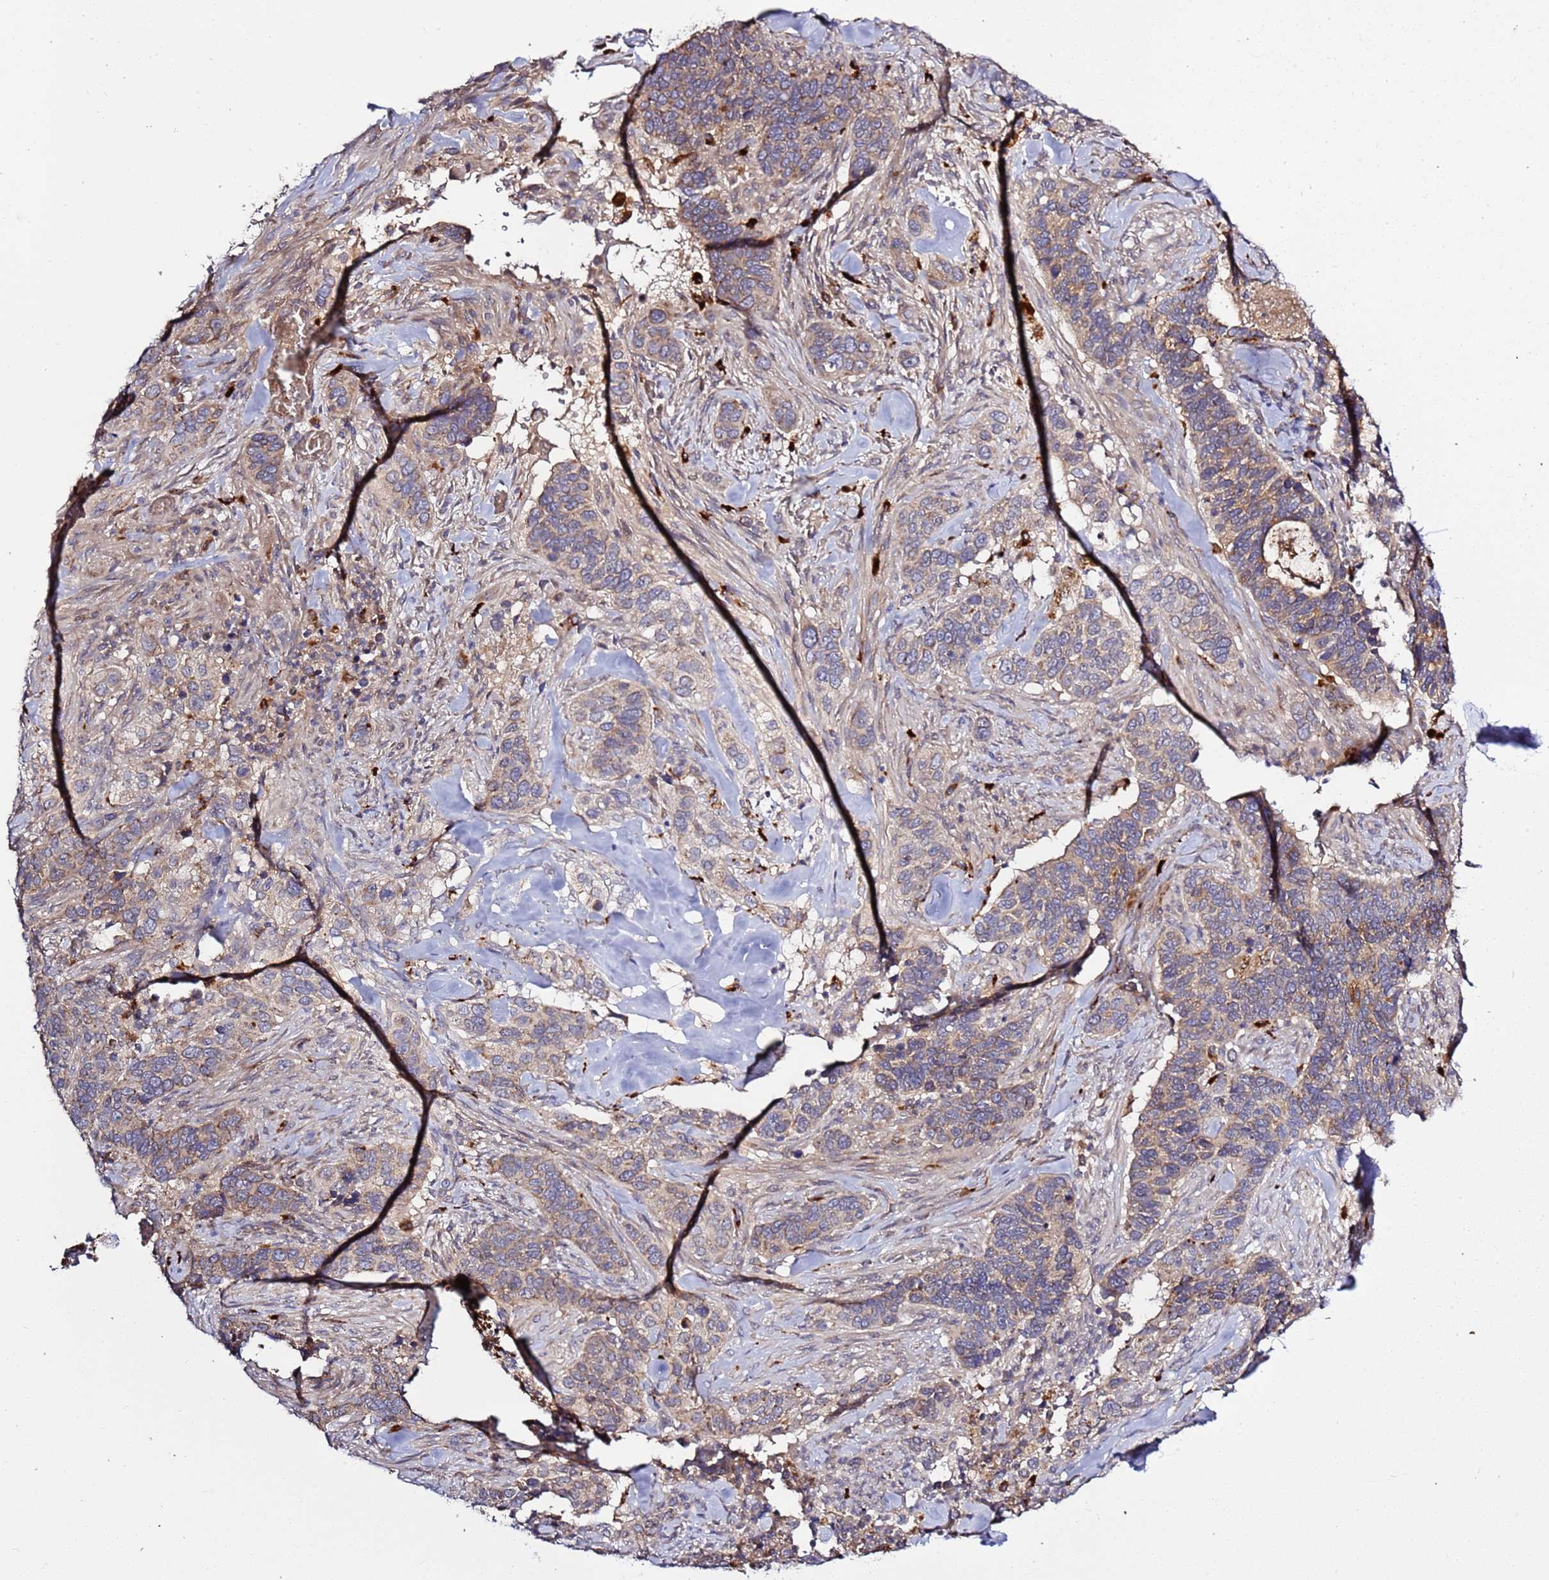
{"staining": {"intensity": "weak", "quantity": "25%-75%", "location": "cytoplasmic/membranous"}, "tissue": "cervical cancer", "cell_type": "Tumor cells", "image_type": "cancer", "snomed": [{"axis": "morphology", "description": "Squamous cell carcinoma, NOS"}, {"axis": "topography", "description": "Cervix"}], "caption": "Protein staining exhibits weak cytoplasmic/membranous staining in approximately 25%-75% of tumor cells in cervical cancer.", "gene": "VPS36", "patient": {"sex": "female", "age": 38}}